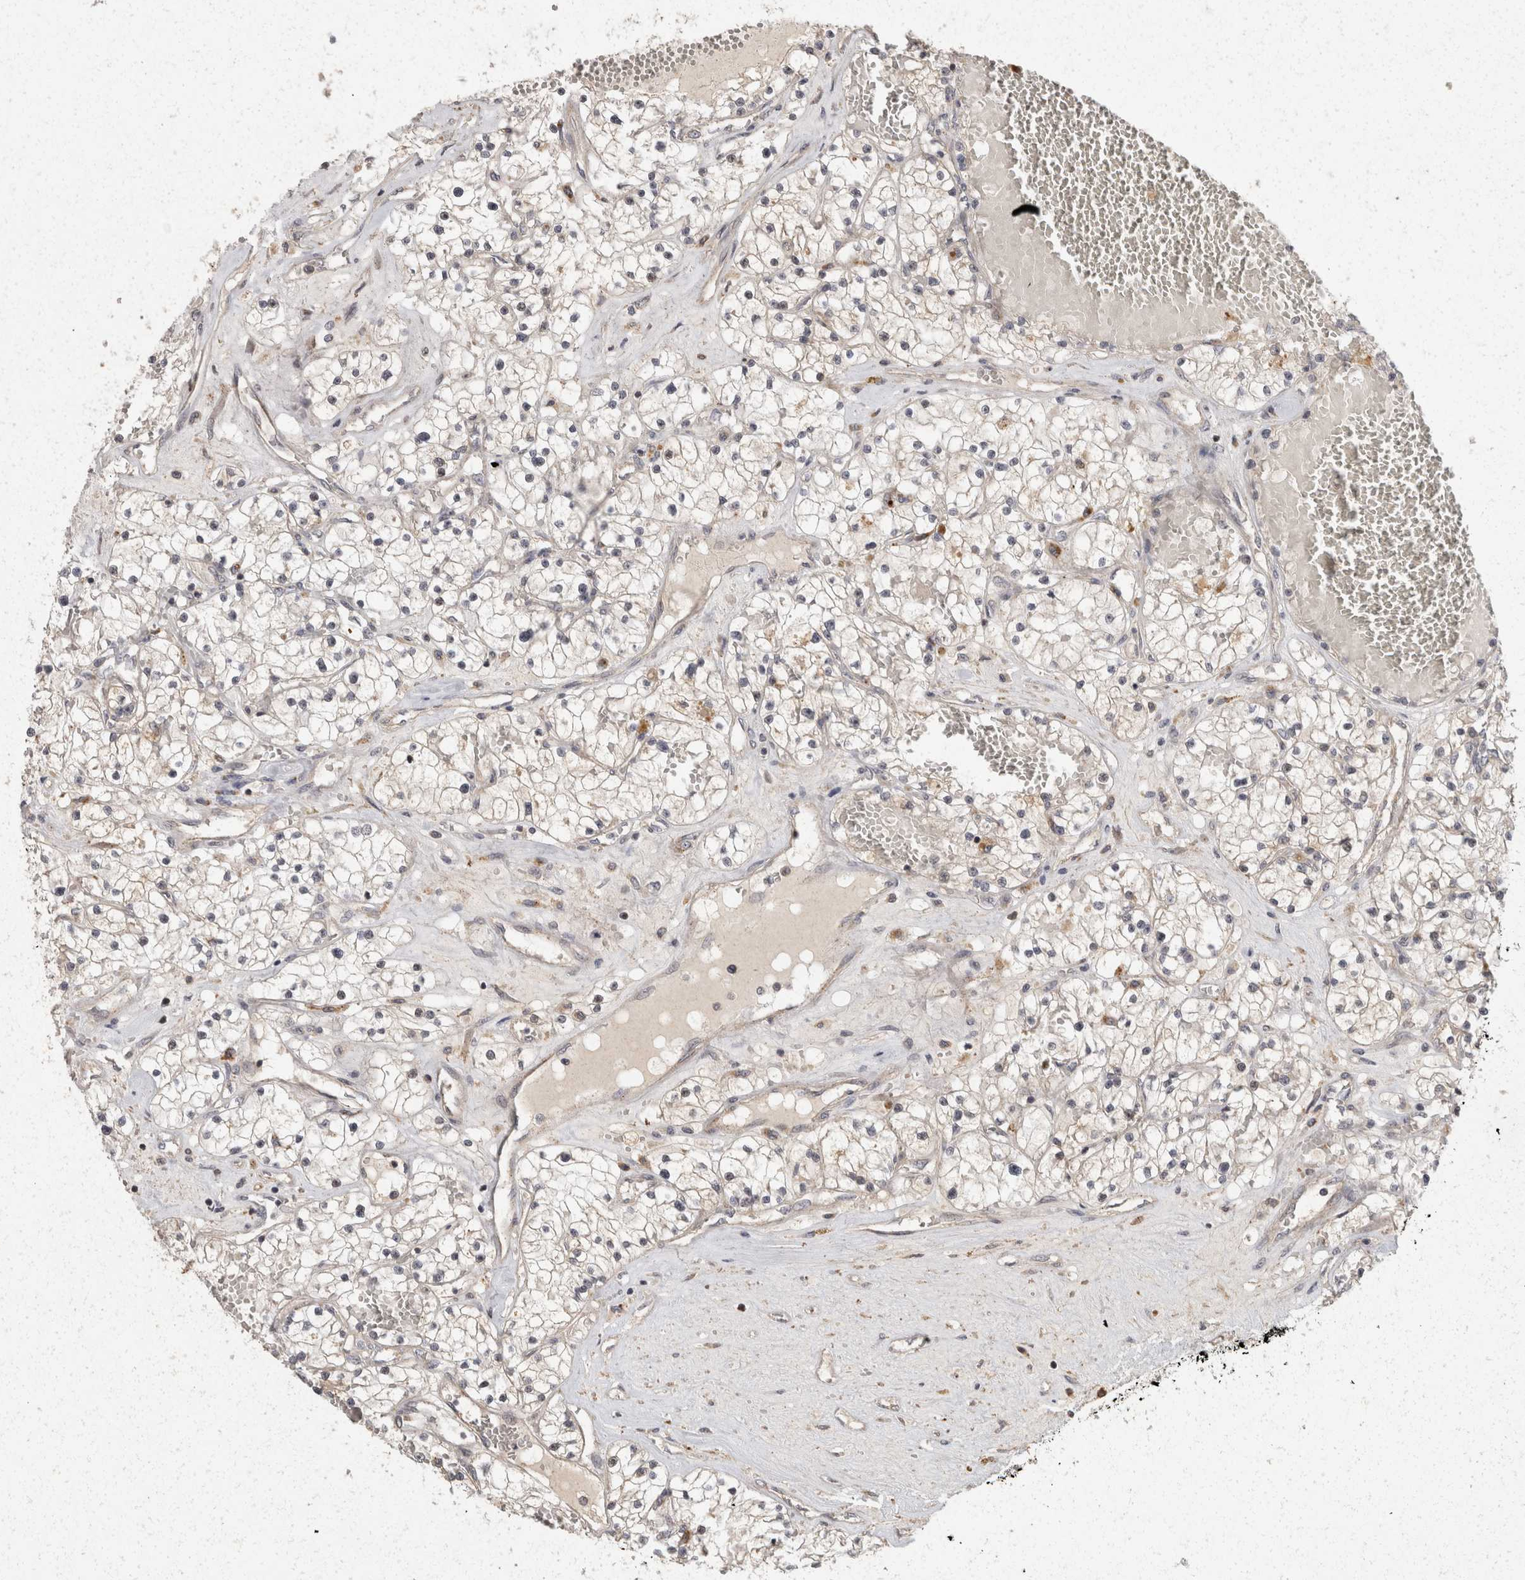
{"staining": {"intensity": "negative", "quantity": "none", "location": "none"}, "tissue": "renal cancer", "cell_type": "Tumor cells", "image_type": "cancer", "snomed": [{"axis": "morphology", "description": "Normal tissue, NOS"}, {"axis": "morphology", "description": "Adenocarcinoma, NOS"}, {"axis": "topography", "description": "Kidney"}], "caption": "Tumor cells show no significant protein staining in adenocarcinoma (renal). The staining was performed using DAB (3,3'-diaminobenzidine) to visualize the protein expression in brown, while the nuclei were stained in blue with hematoxylin (Magnification: 20x).", "gene": "ACAT2", "patient": {"sex": "male", "age": 68}}